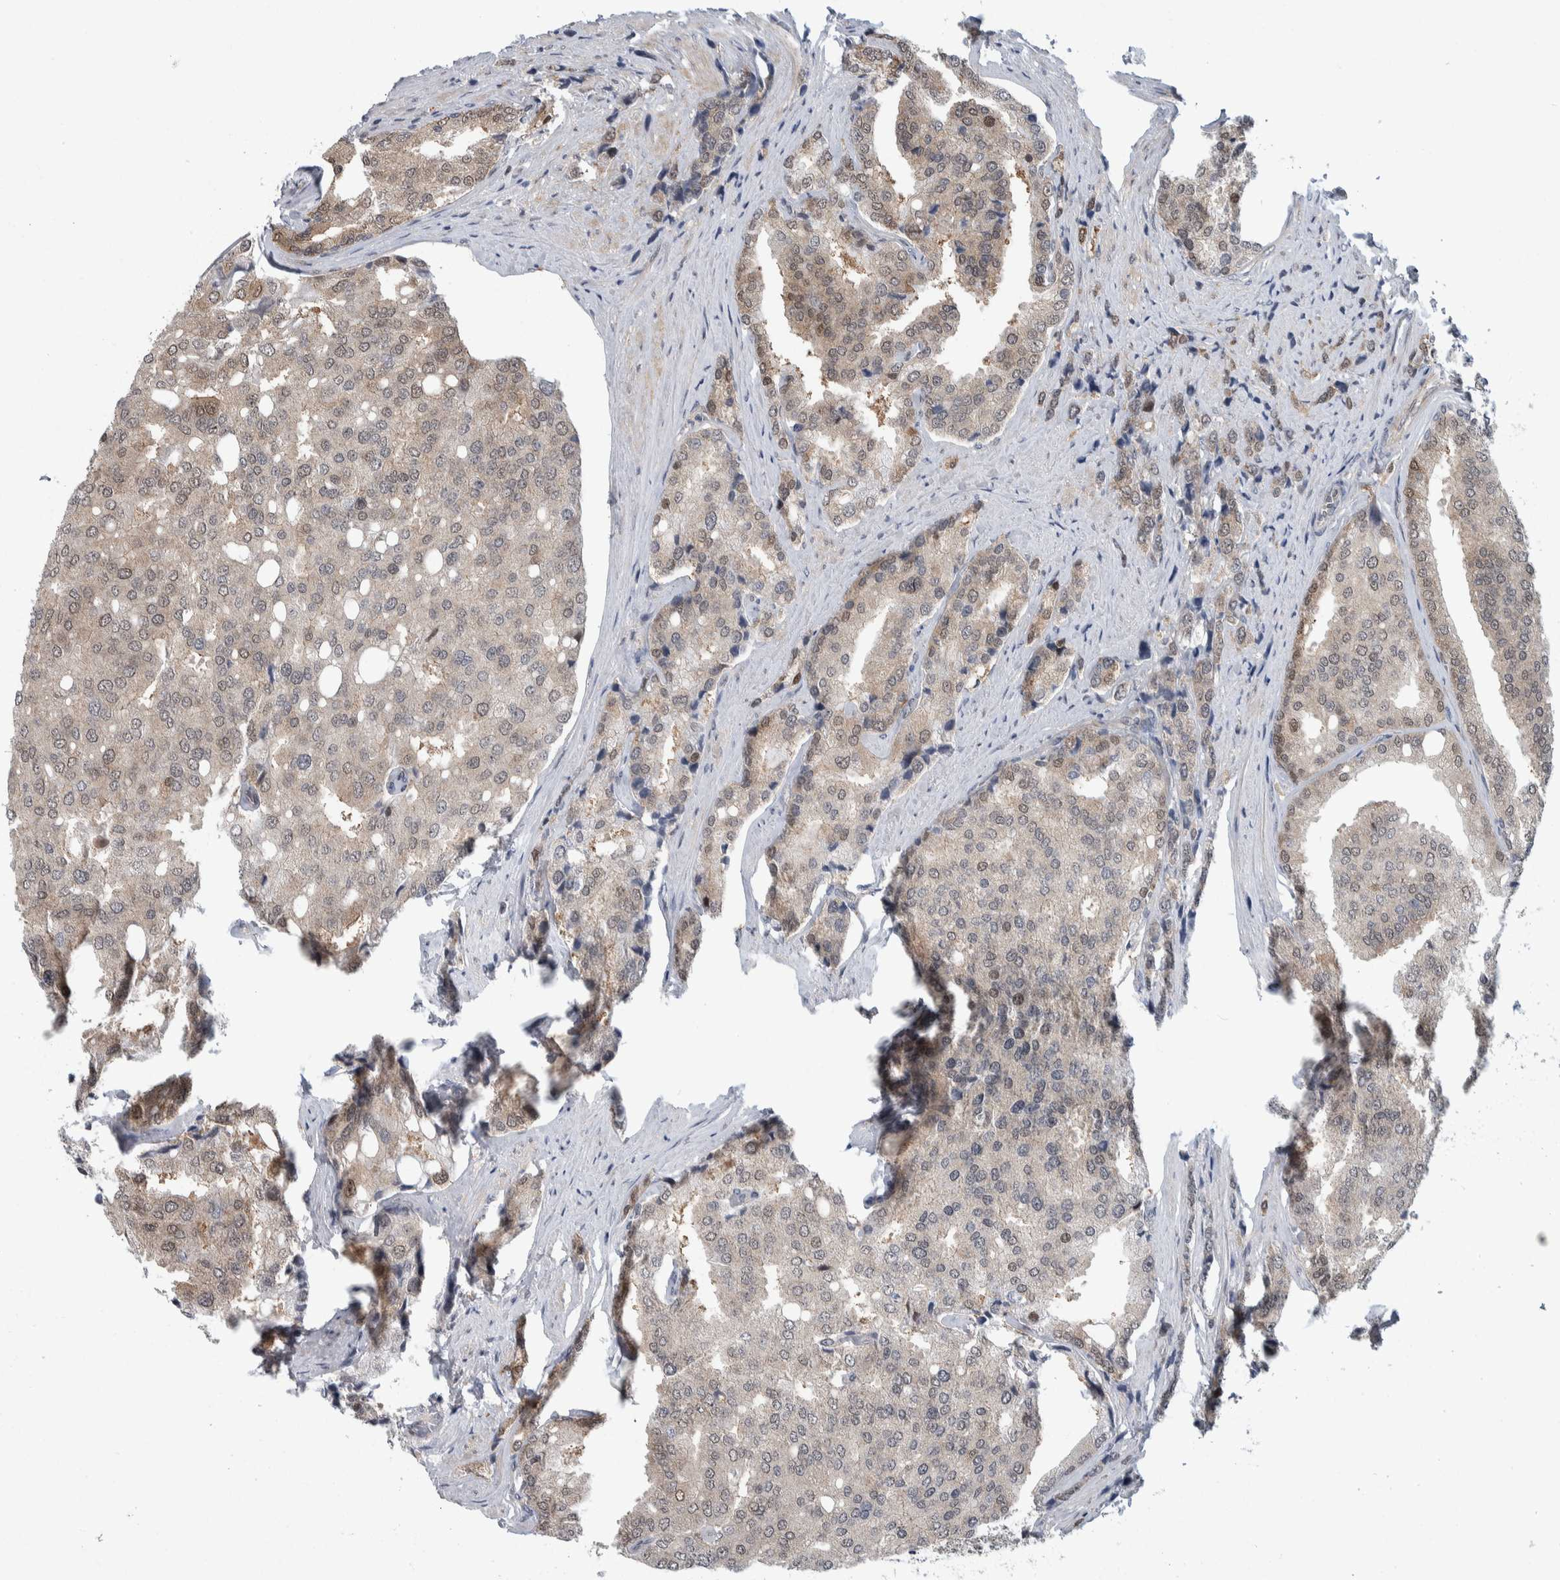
{"staining": {"intensity": "weak", "quantity": "<25%", "location": "cytoplasmic/membranous"}, "tissue": "prostate cancer", "cell_type": "Tumor cells", "image_type": "cancer", "snomed": [{"axis": "morphology", "description": "Adenocarcinoma, High grade"}, {"axis": "topography", "description": "Prostate"}], "caption": "Tumor cells show no significant expression in prostate adenocarcinoma (high-grade). (DAB immunohistochemistry (IHC) with hematoxylin counter stain).", "gene": "PTPA", "patient": {"sex": "male", "age": 50}}